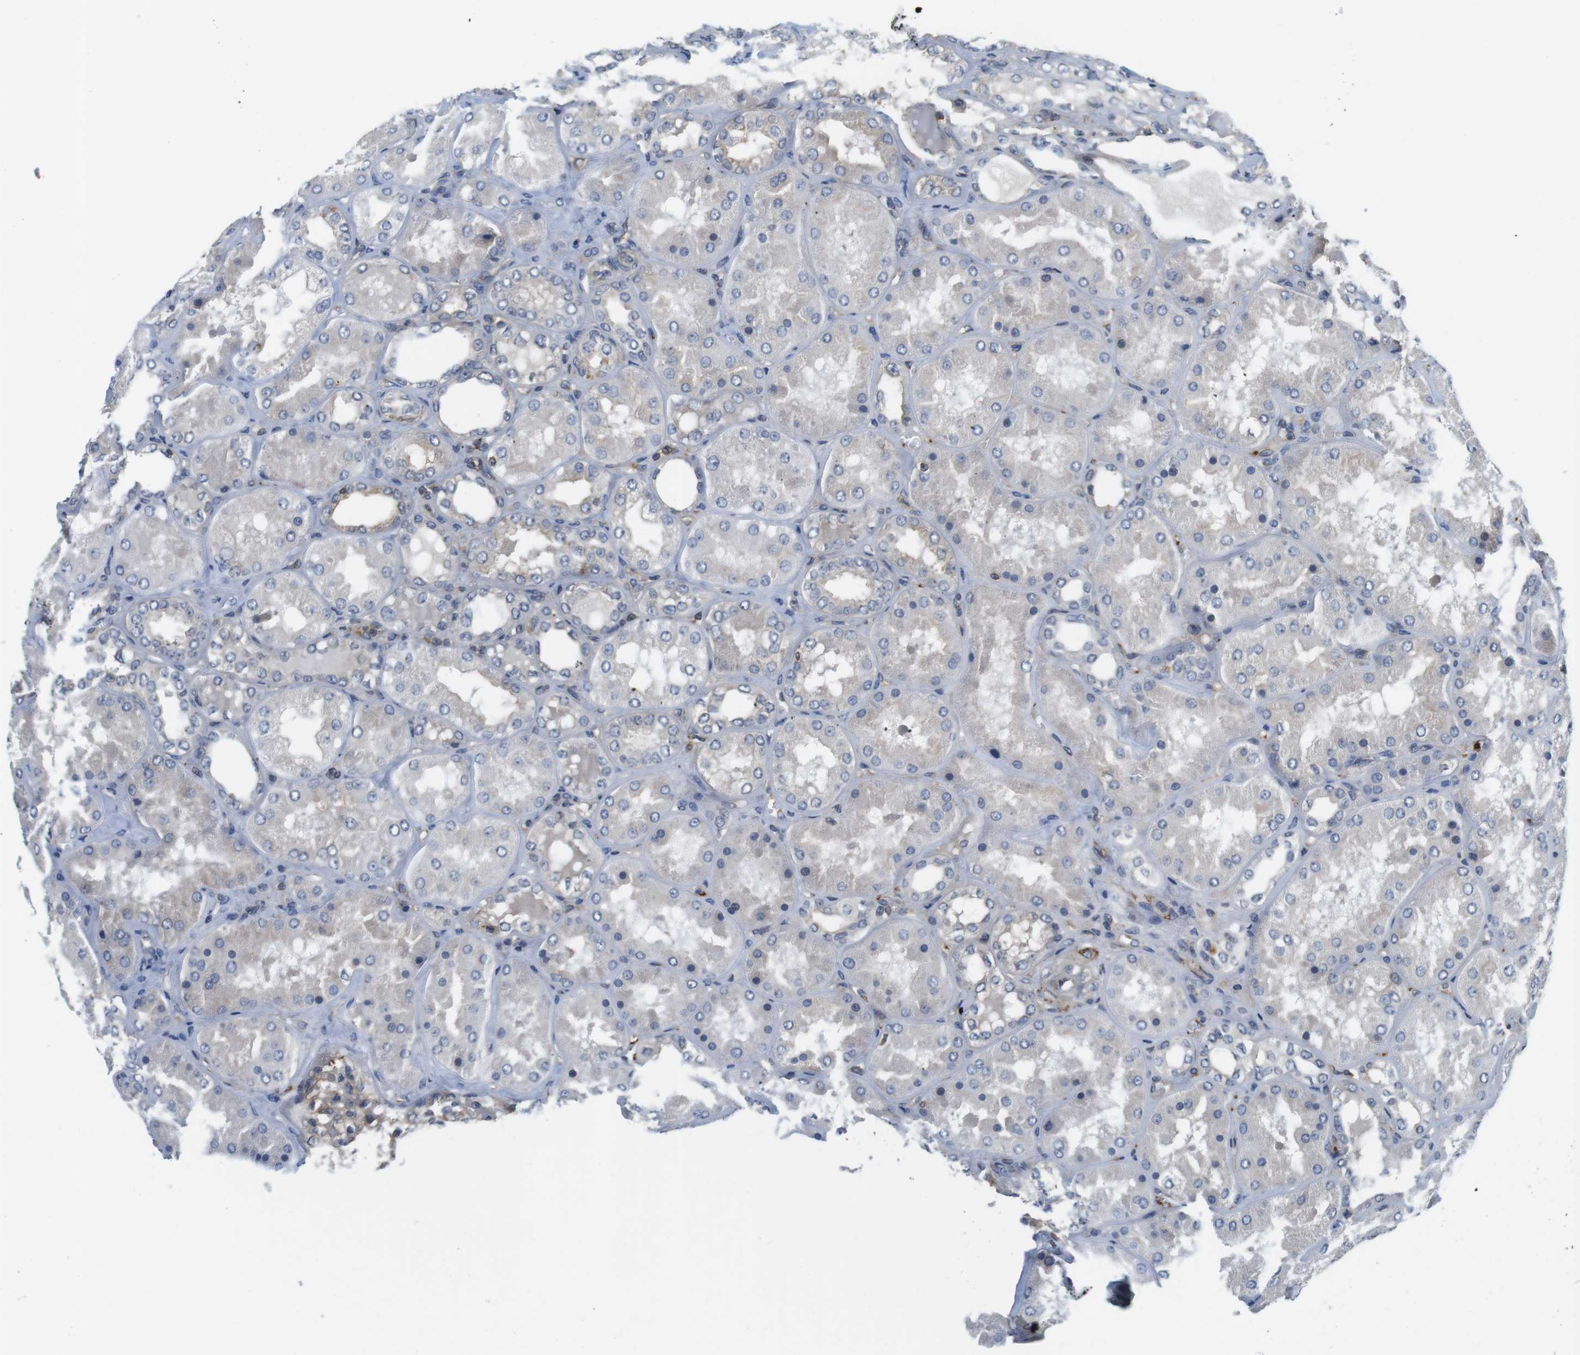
{"staining": {"intensity": "moderate", "quantity": ">75%", "location": "cytoplasmic/membranous"}, "tissue": "kidney", "cell_type": "Cells in glomeruli", "image_type": "normal", "snomed": [{"axis": "morphology", "description": "Normal tissue, NOS"}, {"axis": "topography", "description": "Kidney"}], "caption": "A brown stain labels moderate cytoplasmic/membranous positivity of a protein in cells in glomeruli of benign kidney. The staining was performed using DAB, with brown indicating positive protein expression. Nuclei are stained blue with hematoxylin.", "gene": "HERPUD2", "patient": {"sex": "female", "age": 56}}